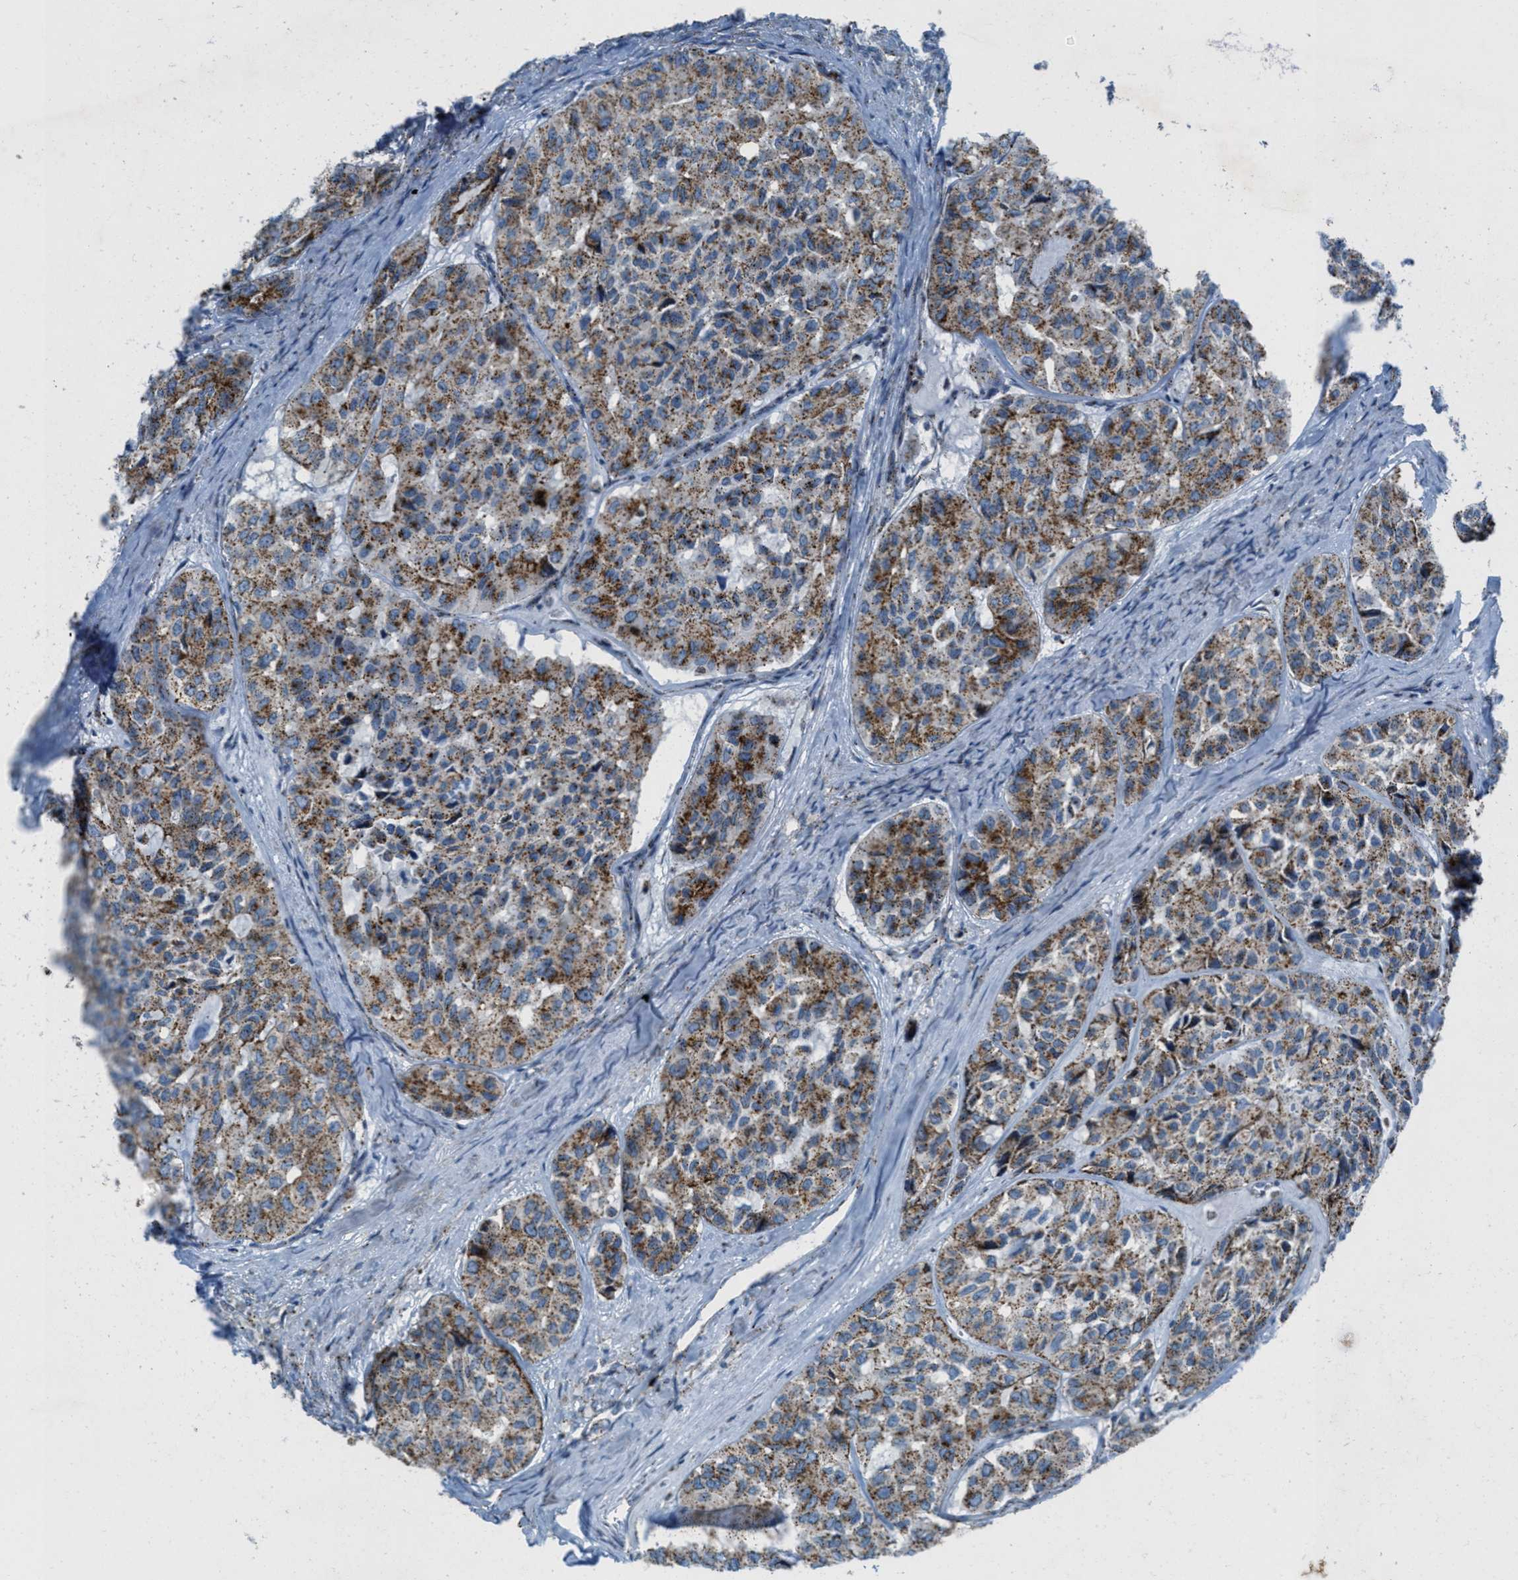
{"staining": {"intensity": "moderate", "quantity": ">75%", "location": "cytoplasmic/membranous"}, "tissue": "head and neck cancer", "cell_type": "Tumor cells", "image_type": "cancer", "snomed": [{"axis": "morphology", "description": "Adenocarcinoma, NOS"}, {"axis": "topography", "description": "Salivary gland, NOS"}, {"axis": "topography", "description": "Head-Neck"}], "caption": "DAB (3,3'-diaminobenzidine) immunohistochemical staining of head and neck cancer (adenocarcinoma) exhibits moderate cytoplasmic/membranous protein positivity in about >75% of tumor cells.", "gene": "MFSD13A", "patient": {"sex": "female", "age": 76}}